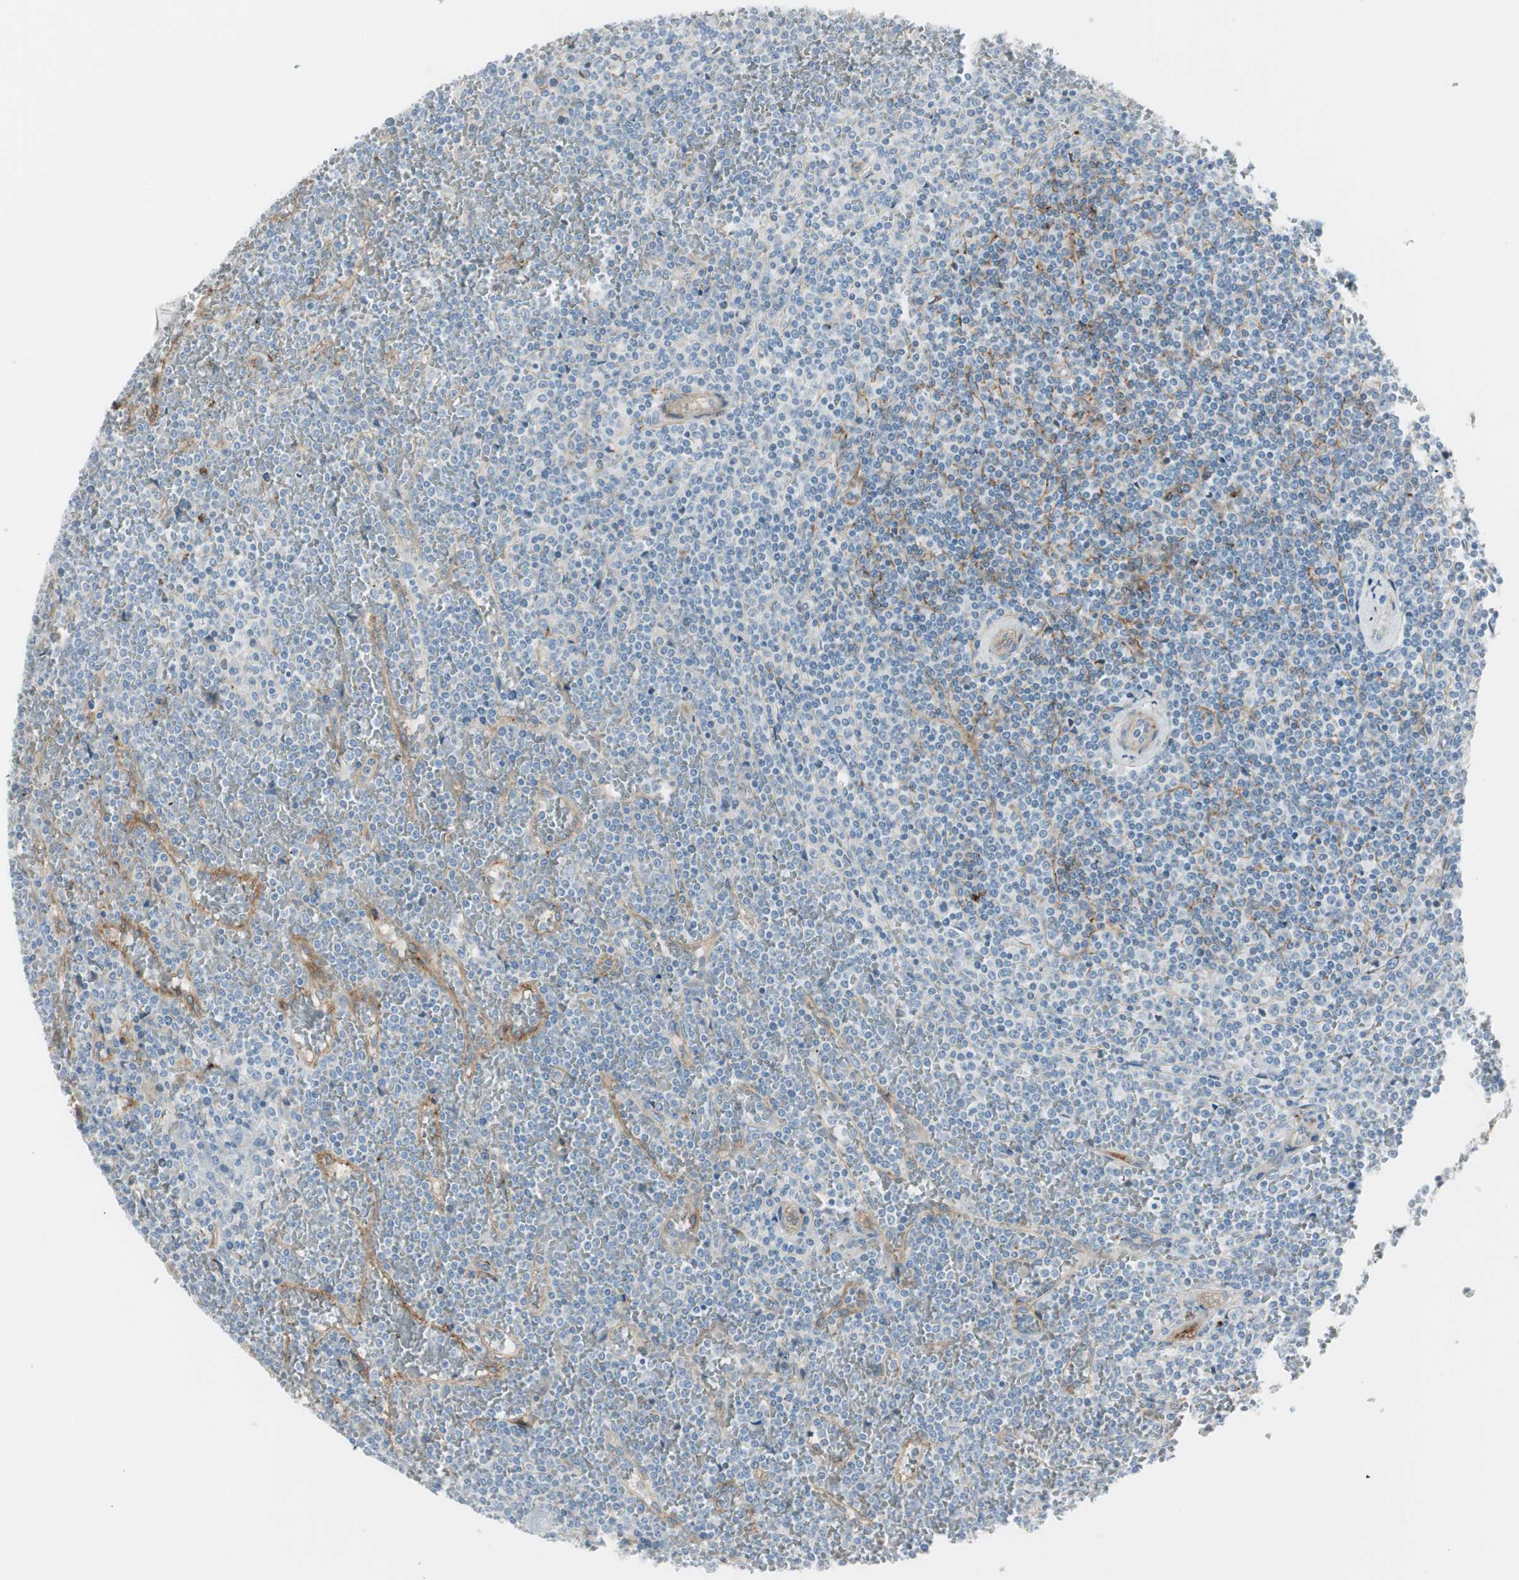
{"staining": {"intensity": "negative", "quantity": "none", "location": "none"}, "tissue": "lymphoma", "cell_type": "Tumor cells", "image_type": "cancer", "snomed": [{"axis": "morphology", "description": "Malignant lymphoma, non-Hodgkin's type, Low grade"}, {"axis": "topography", "description": "Spleen"}], "caption": "High magnification brightfield microscopy of lymphoma stained with DAB (3,3'-diaminobenzidine) (brown) and counterstained with hematoxylin (blue): tumor cells show no significant expression.", "gene": "CACNA2D1", "patient": {"sex": "female", "age": 19}}